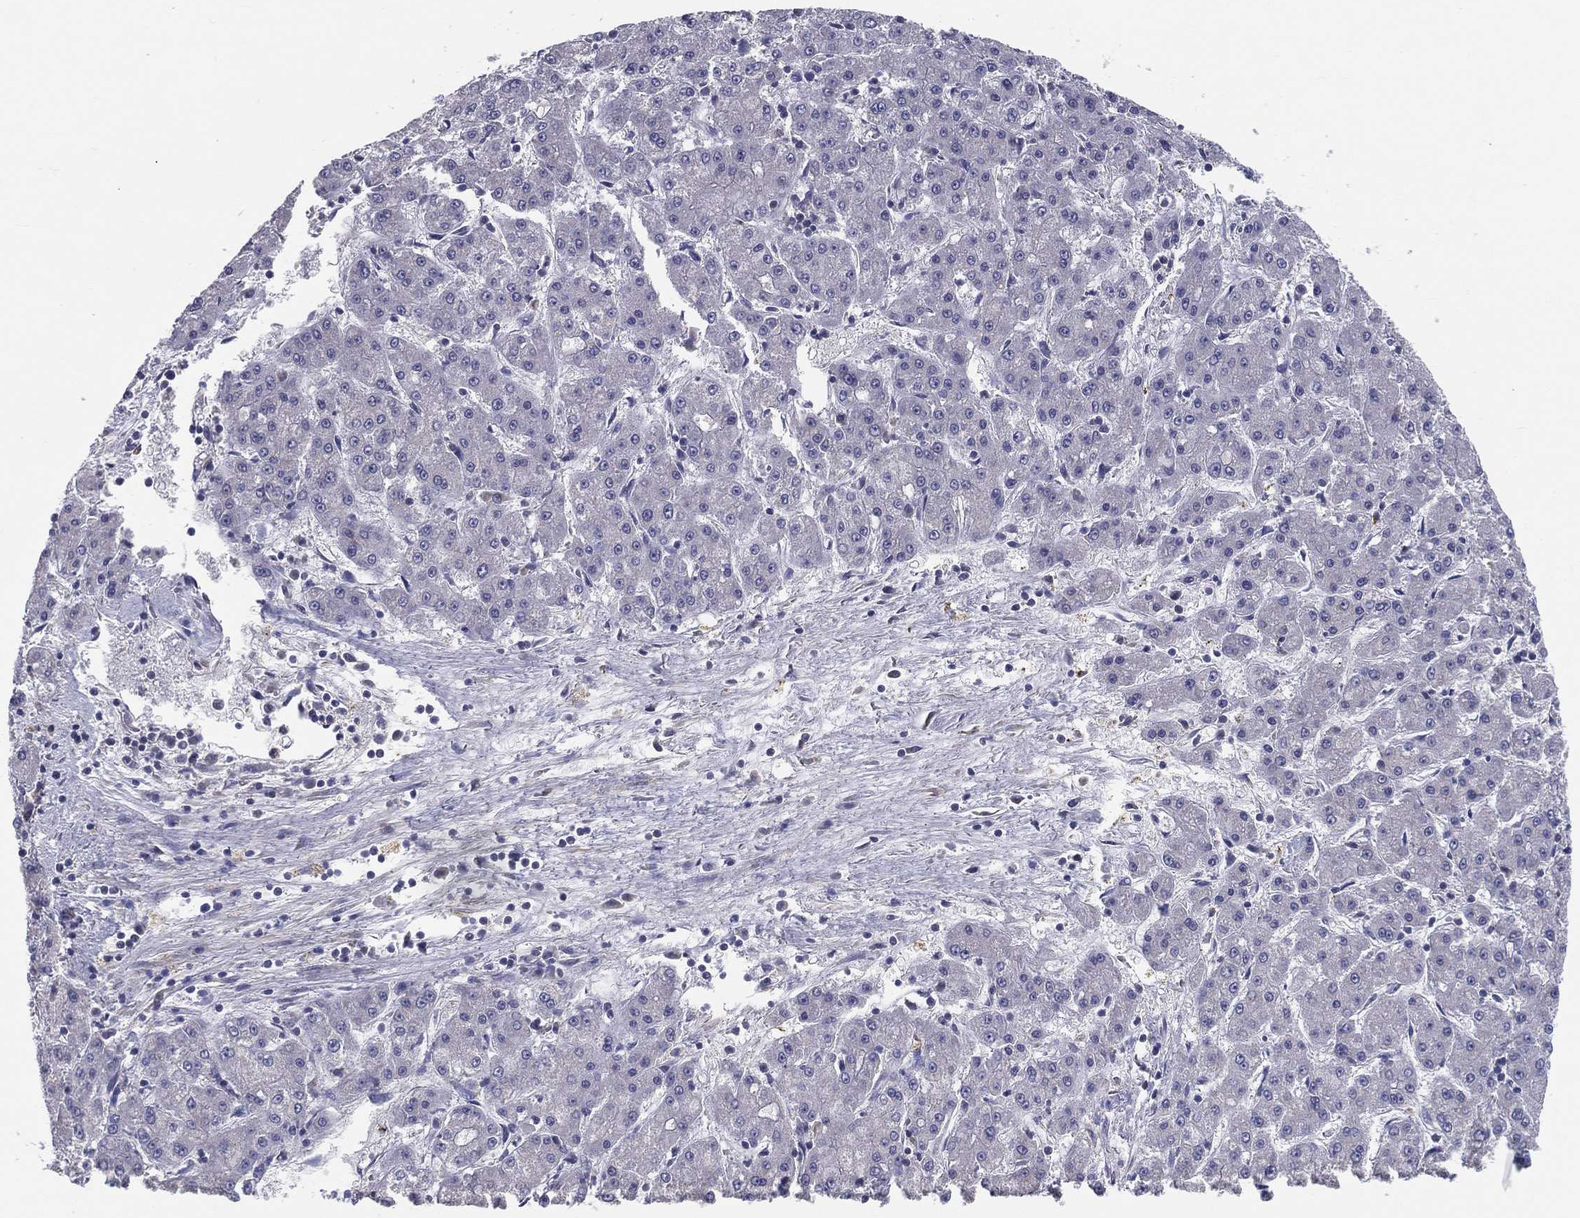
{"staining": {"intensity": "negative", "quantity": "none", "location": "none"}, "tissue": "liver cancer", "cell_type": "Tumor cells", "image_type": "cancer", "snomed": [{"axis": "morphology", "description": "Carcinoma, Hepatocellular, NOS"}, {"axis": "topography", "description": "Liver"}], "caption": "High magnification brightfield microscopy of liver hepatocellular carcinoma stained with DAB (brown) and counterstained with hematoxylin (blue): tumor cells show no significant positivity.", "gene": "PCSK1", "patient": {"sex": "male", "age": 73}}